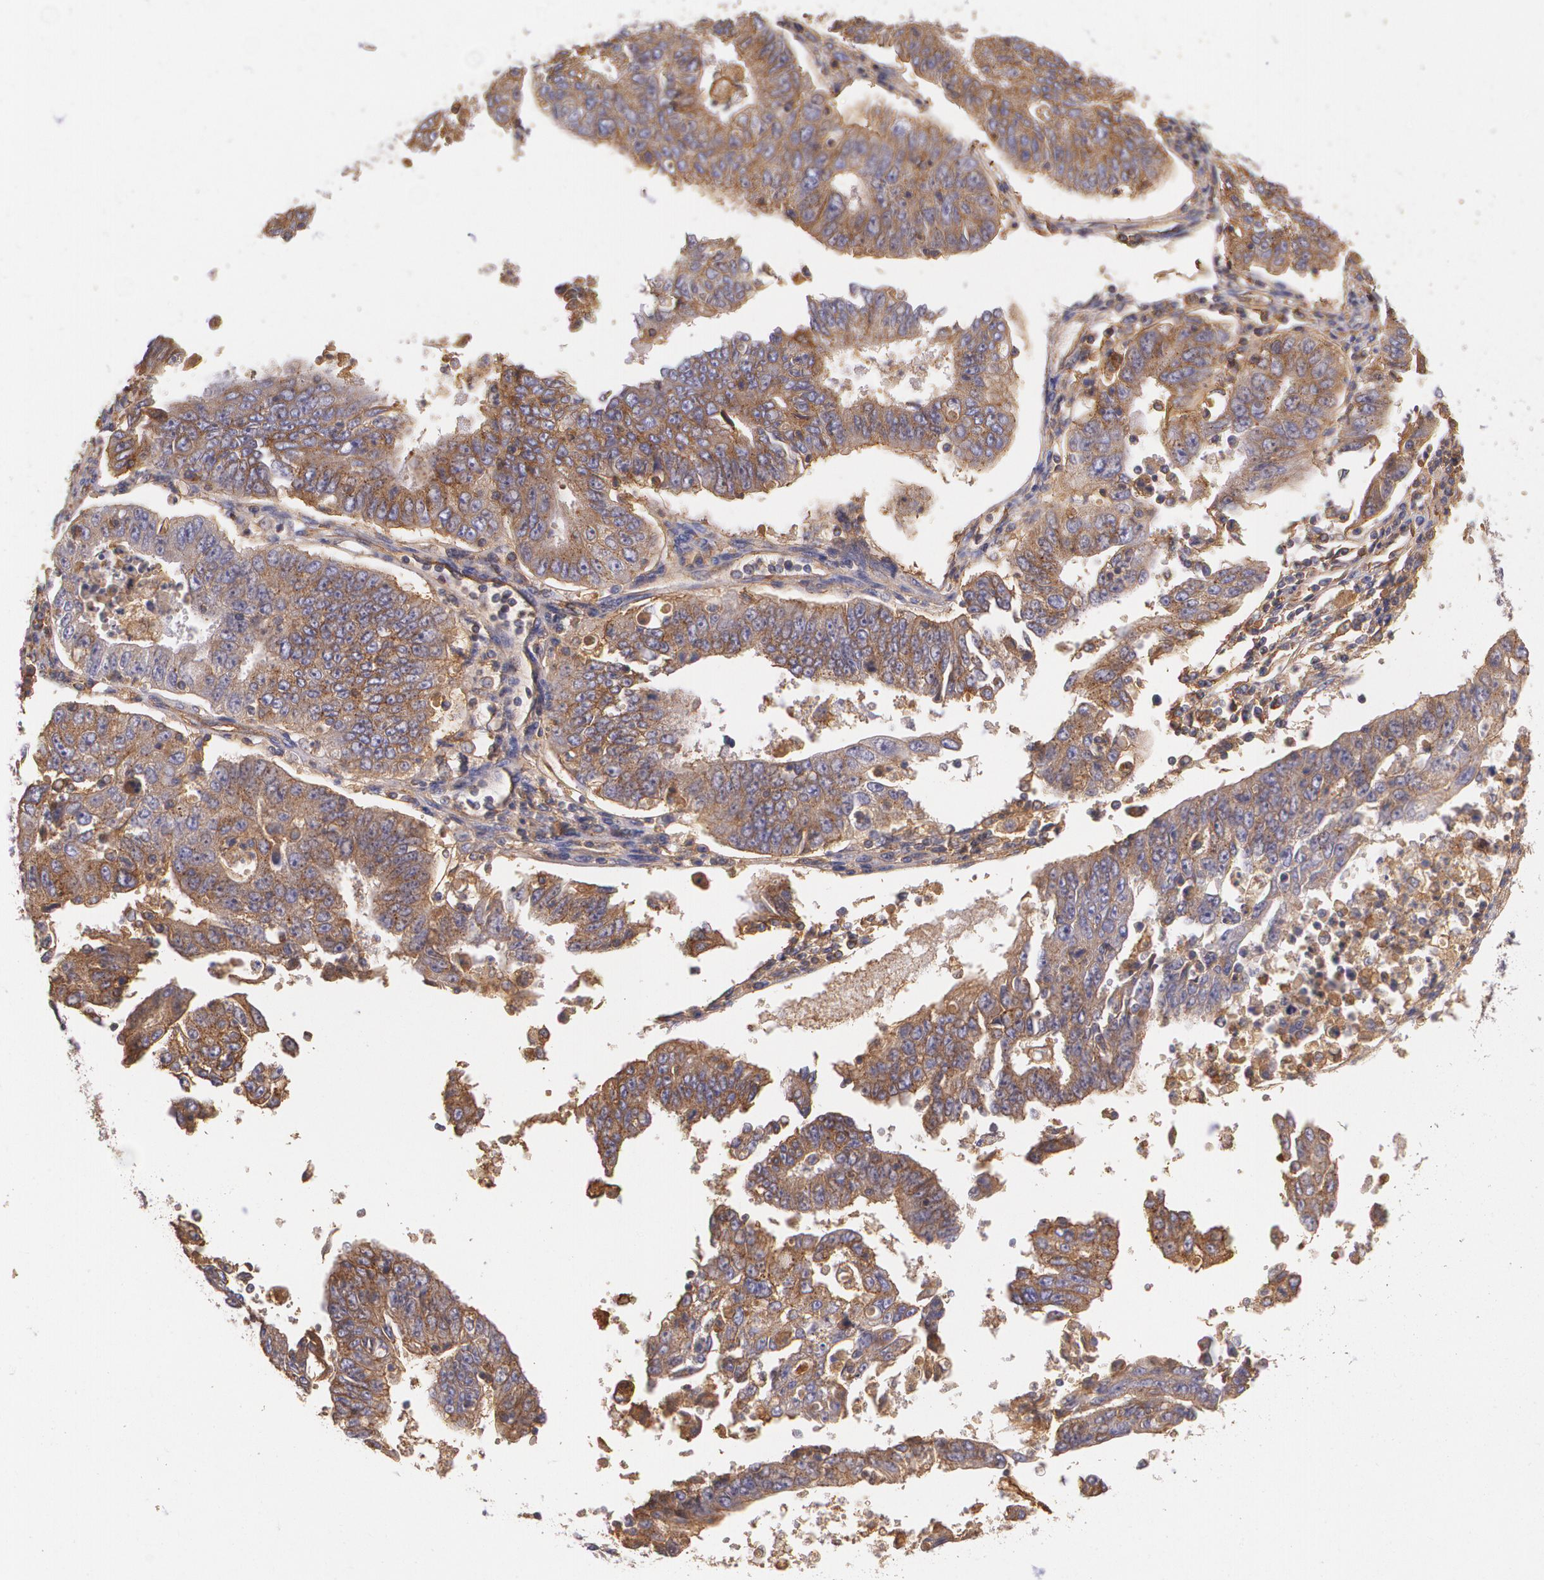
{"staining": {"intensity": "moderate", "quantity": ">75%", "location": "cytoplasmic/membranous"}, "tissue": "endometrial cancer", "cell_type": "Tumor cells", "image_type": "cancer", "snomed": [{"axis": "morphology", "description": "Adenocarcinoma, NOS"}, {"axis": "topography", "description": "Endometrium"}], "caption": "Protein expression analysis of endometrial cancer demonstrates moderate cytoplasmic/membranous staining in approximately >75% of tumor cells.", "gene": "B2M", "patient": {"sex": "female", "age": 42}}